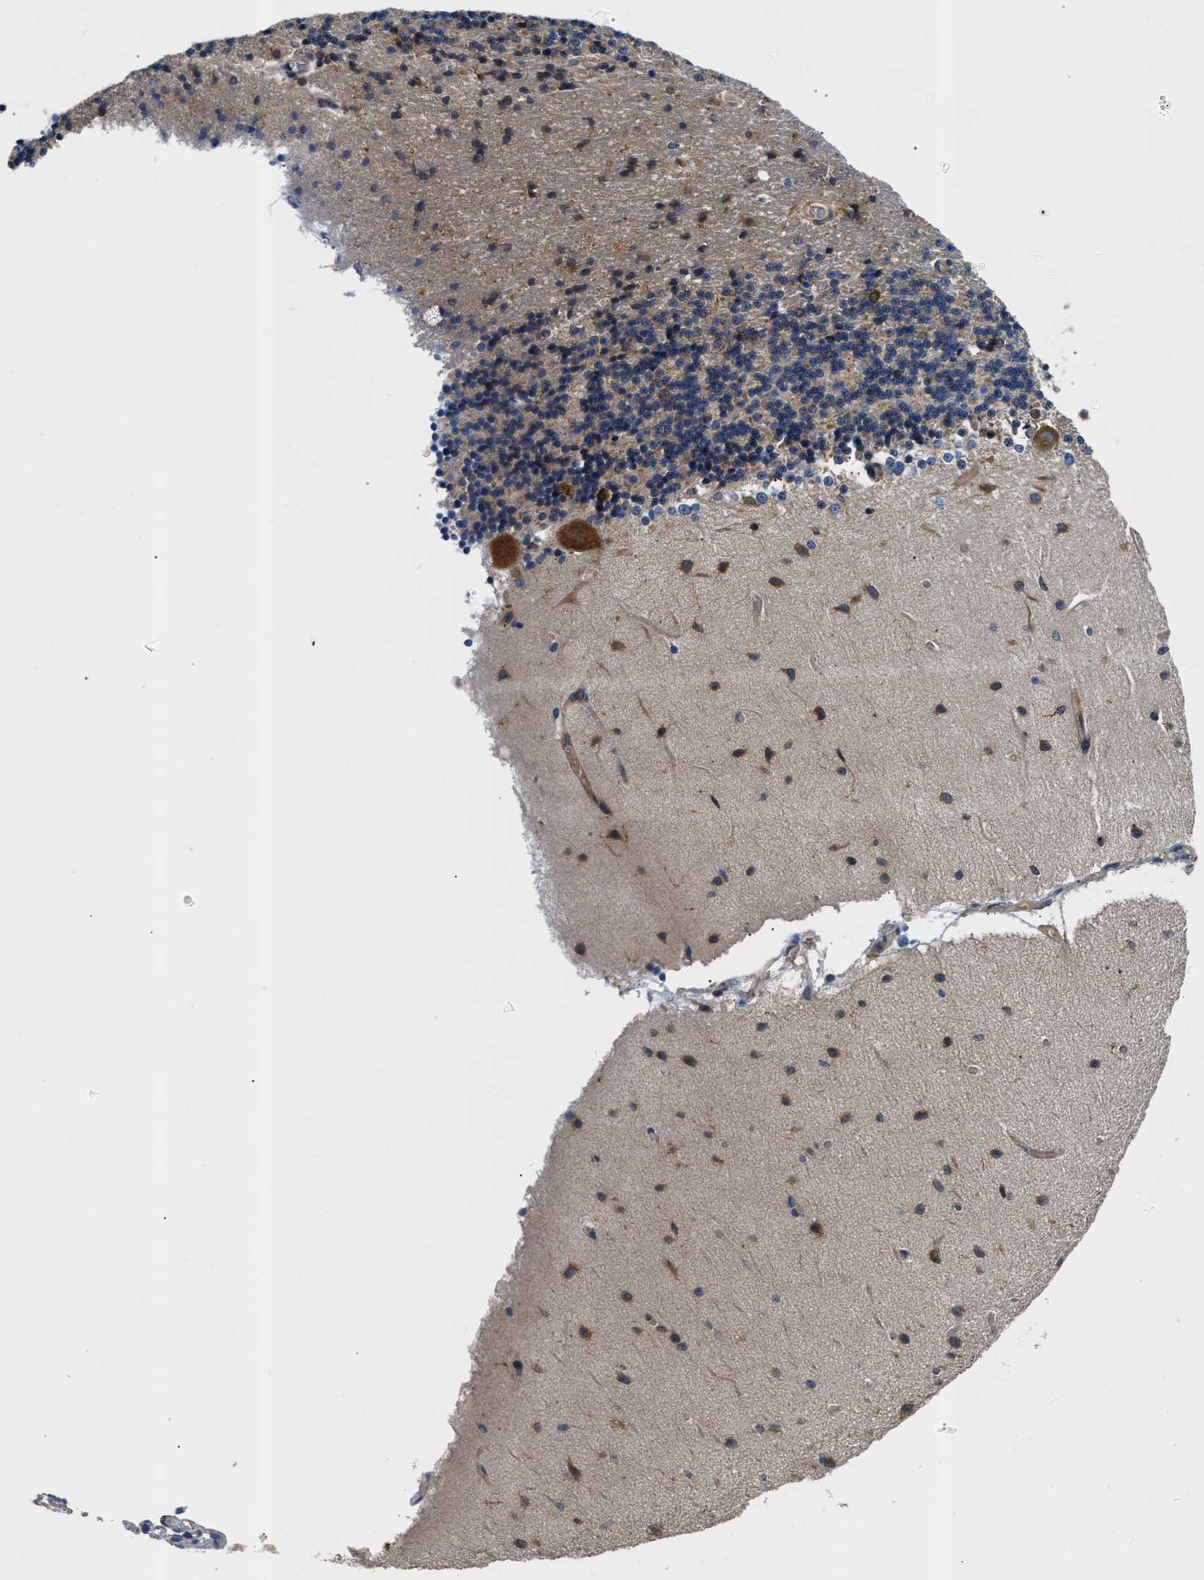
{"staining": {"intensity": "weak", "quantity": "<25%", "location": "cytoplasmic/membranous"}, "tissue": "cerebellum", "cell_type": "Cells in granular layer", "image_type": "normal", "snomed": [{"axis": "morphology", "description": "Normal tissue, NOS"}, {"axis": "topography", "description": "Cerebellum"}], "caption": "Histopathology image shows no protein staining in cells in granular layer of normal cerebellum. Nuclei are stained in blue.", "gene": "OSTF1", "patient": {"sex": "female", "age": 54}}